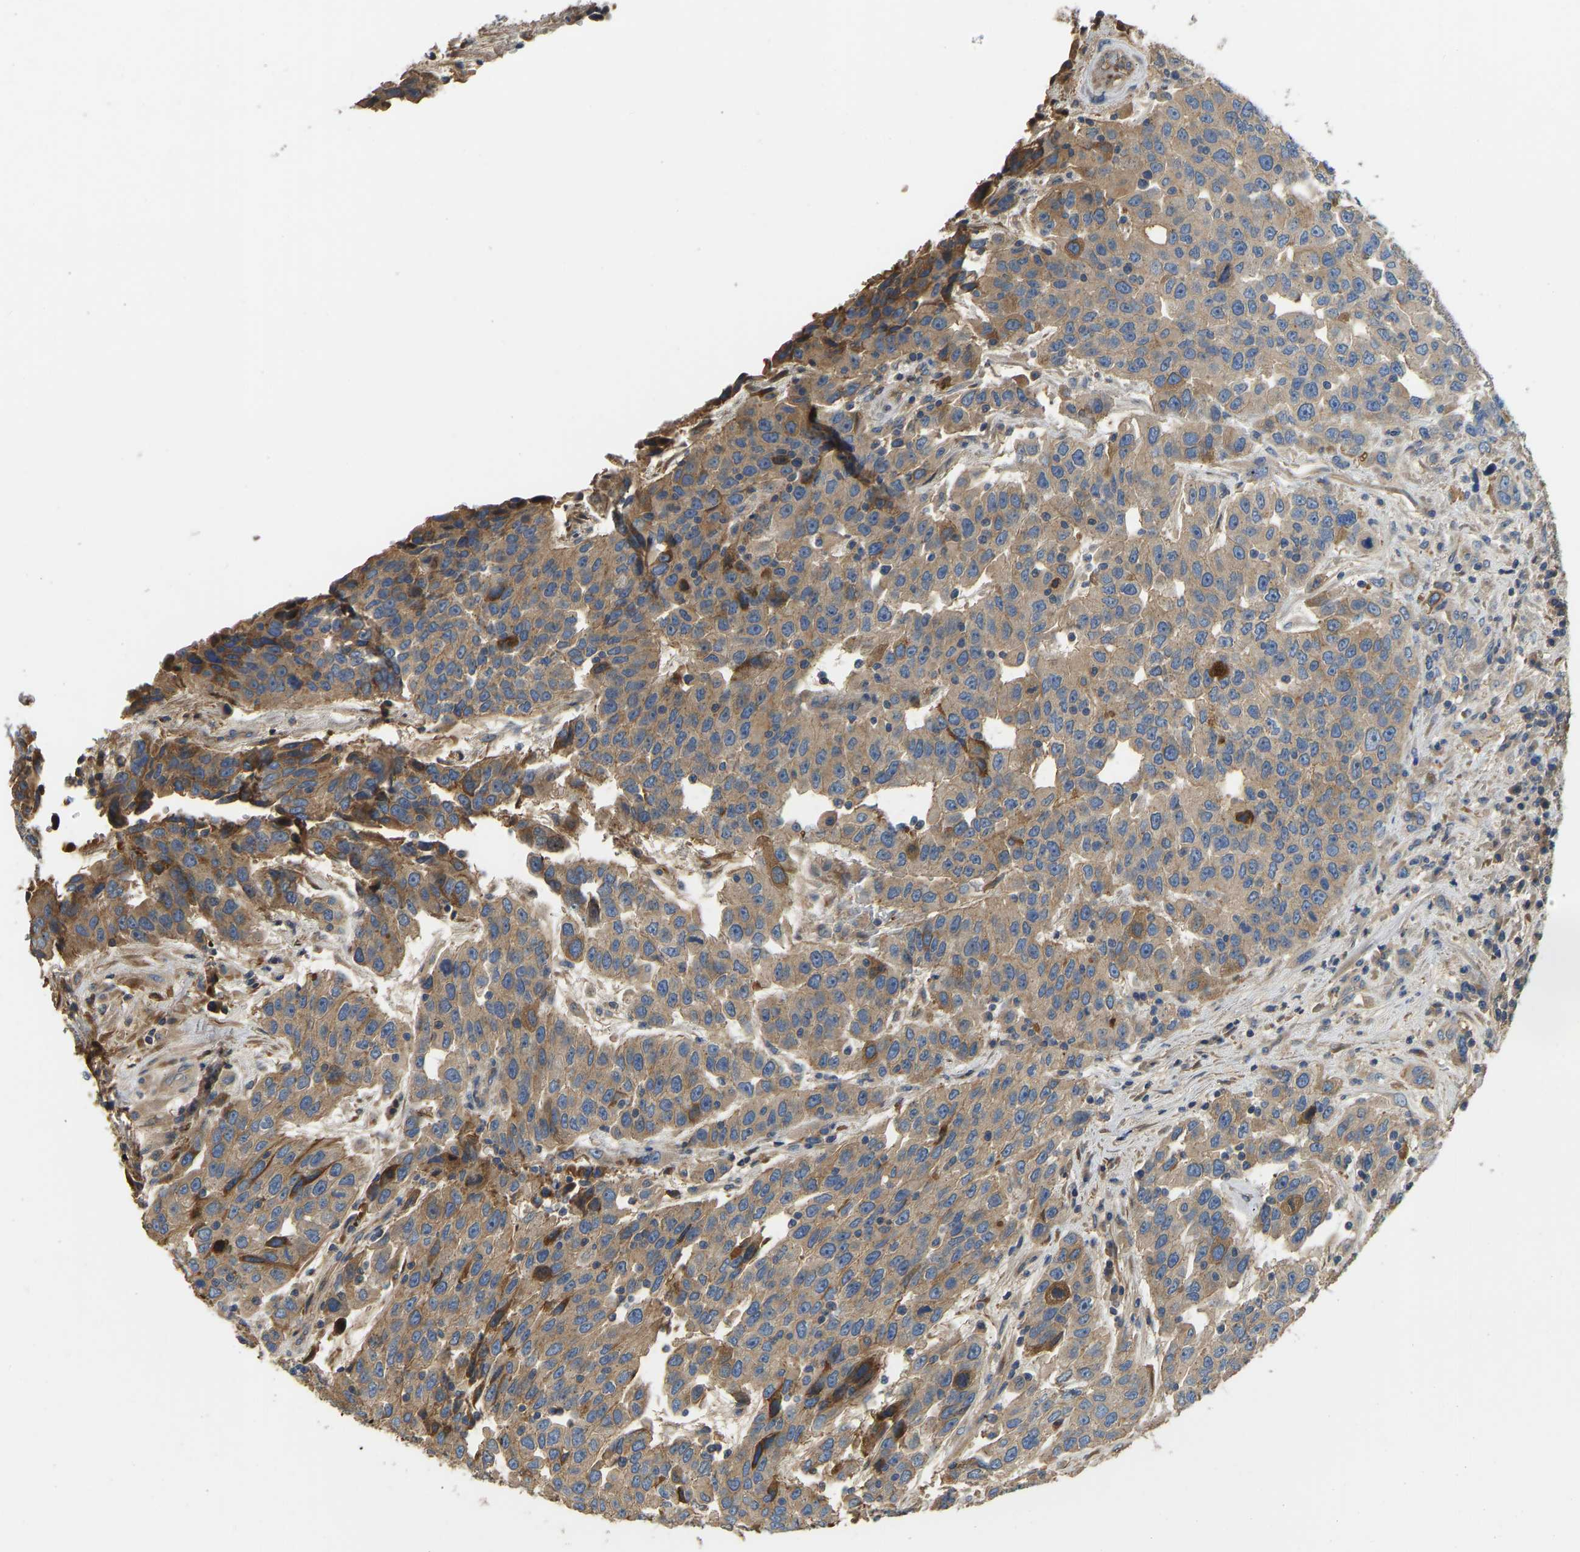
{"staining": {"intensity": "weak", "quantity": ">75%", "location": "cytoplasmic/membranous"}, "tissue": "urothelial cancer", "cell_type": "Tumor cells", "image_type": "cancer", "snomed": [{"axis": "morphology", "description": "Urothelial carcinoma, High grade"}, {"axis": "topography", "description": "Urinary bladder"}], "caption": "Immunohistochemical staining of urothelial carcinoma (high-grade) displays low levels of weak cytoplasmic/membranous positivity in approximately >75% of tumor cells.", "gene": "VCPKMT", "patient": {"sex": "female", "age": 80}}